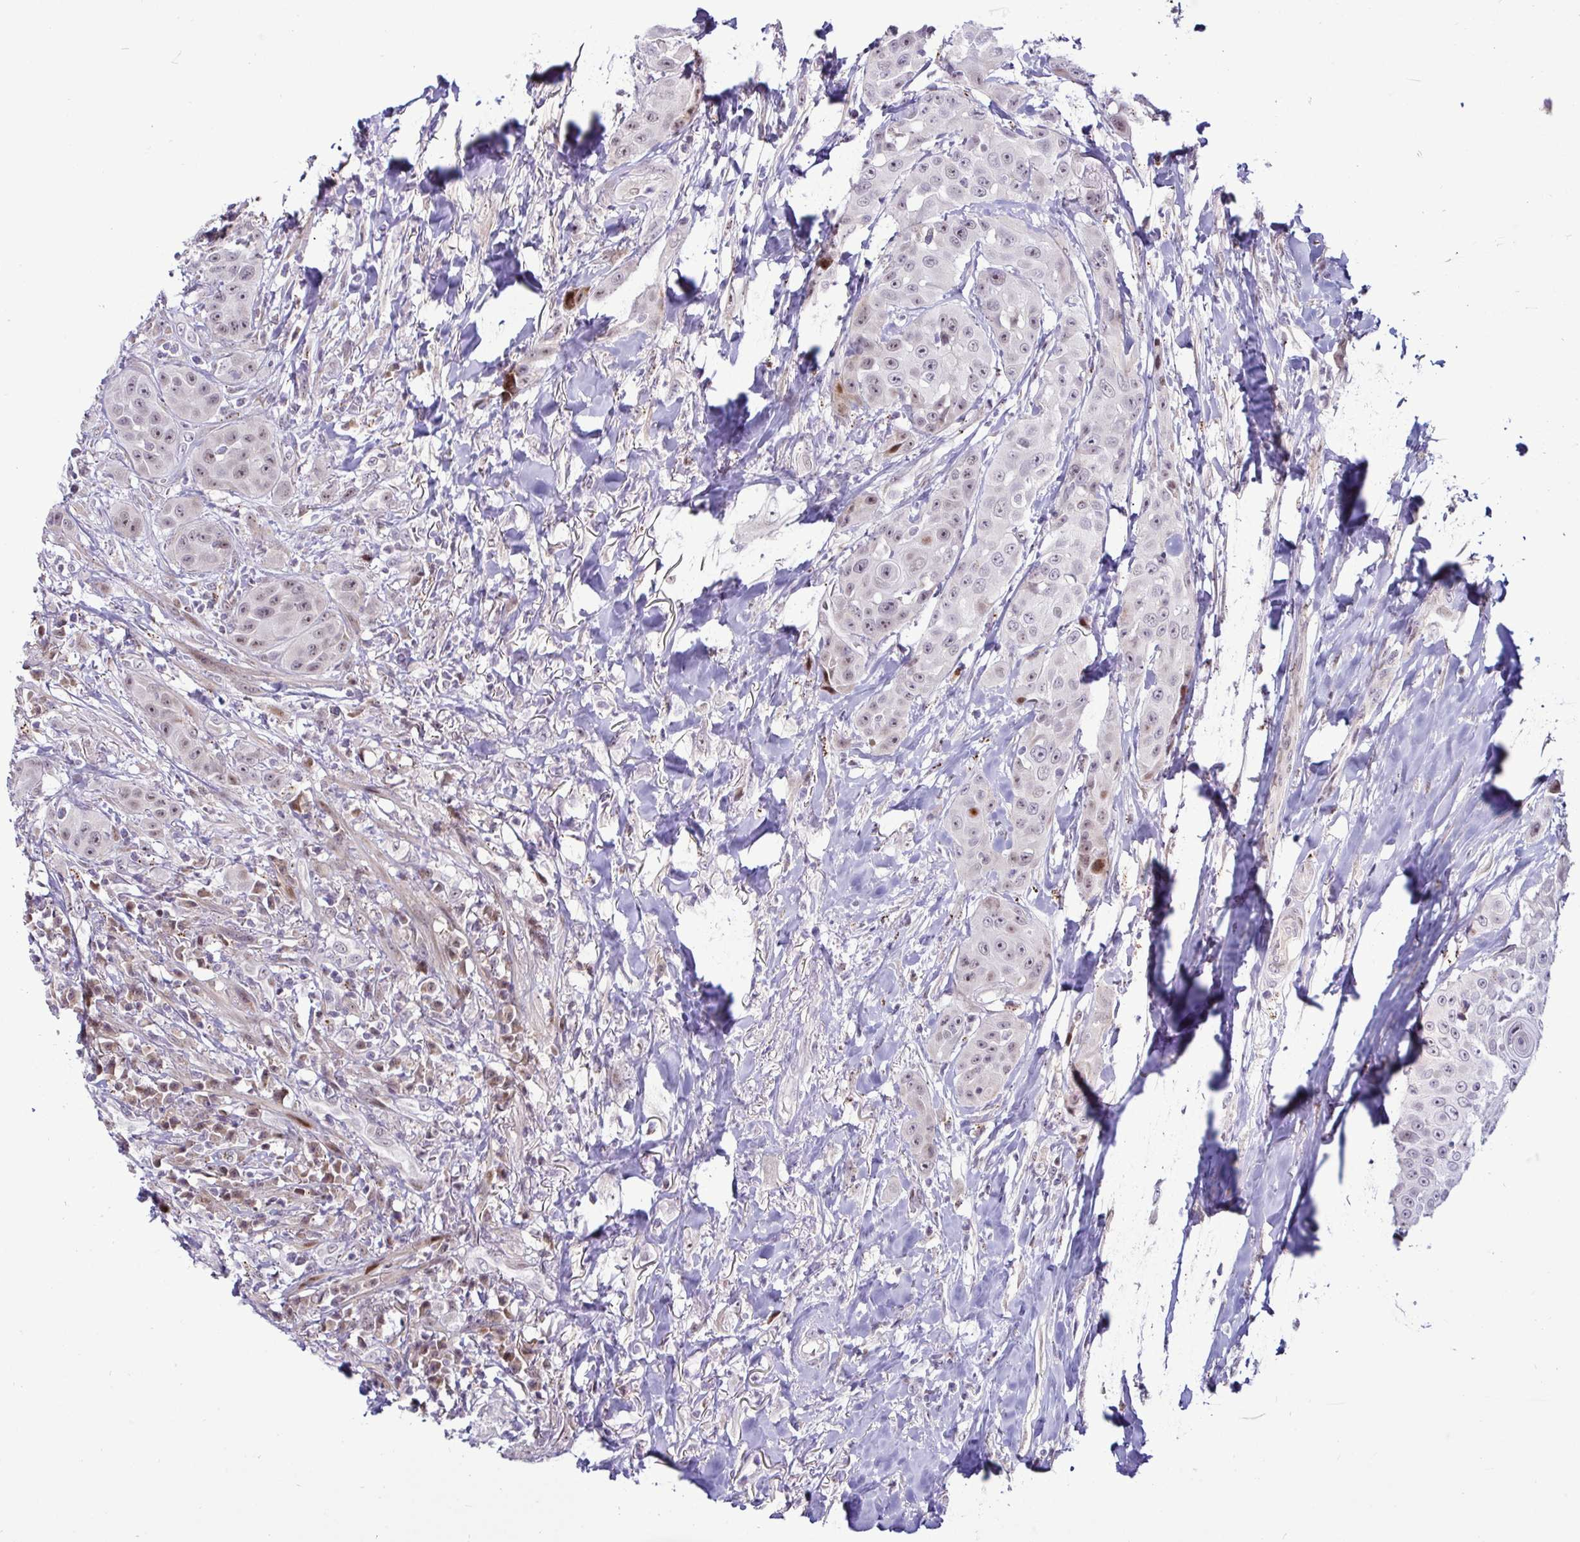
{"staining": {"intensity": "moderate", "quantity": "25%-75%", "location": "nuclear"}, "tissue": "head and neck cancer", "cell_type": "Tumor cells", "image_type": "cancer", "snomed": [{"axis": "morphology", "description": "Squamous cell carcinoma, NOS"}, {"axis": "topography", "description": "Head-Neck"}], "caption": "Head and neck cancer (squamous cell carcinoma) stained for a protein shows moderate nuclear positivity in tumor cells. (IHC, brightfield microscopy, high magnification).", "gene": "DZIP1", "patient": {"sex": "male", "age": 83}}